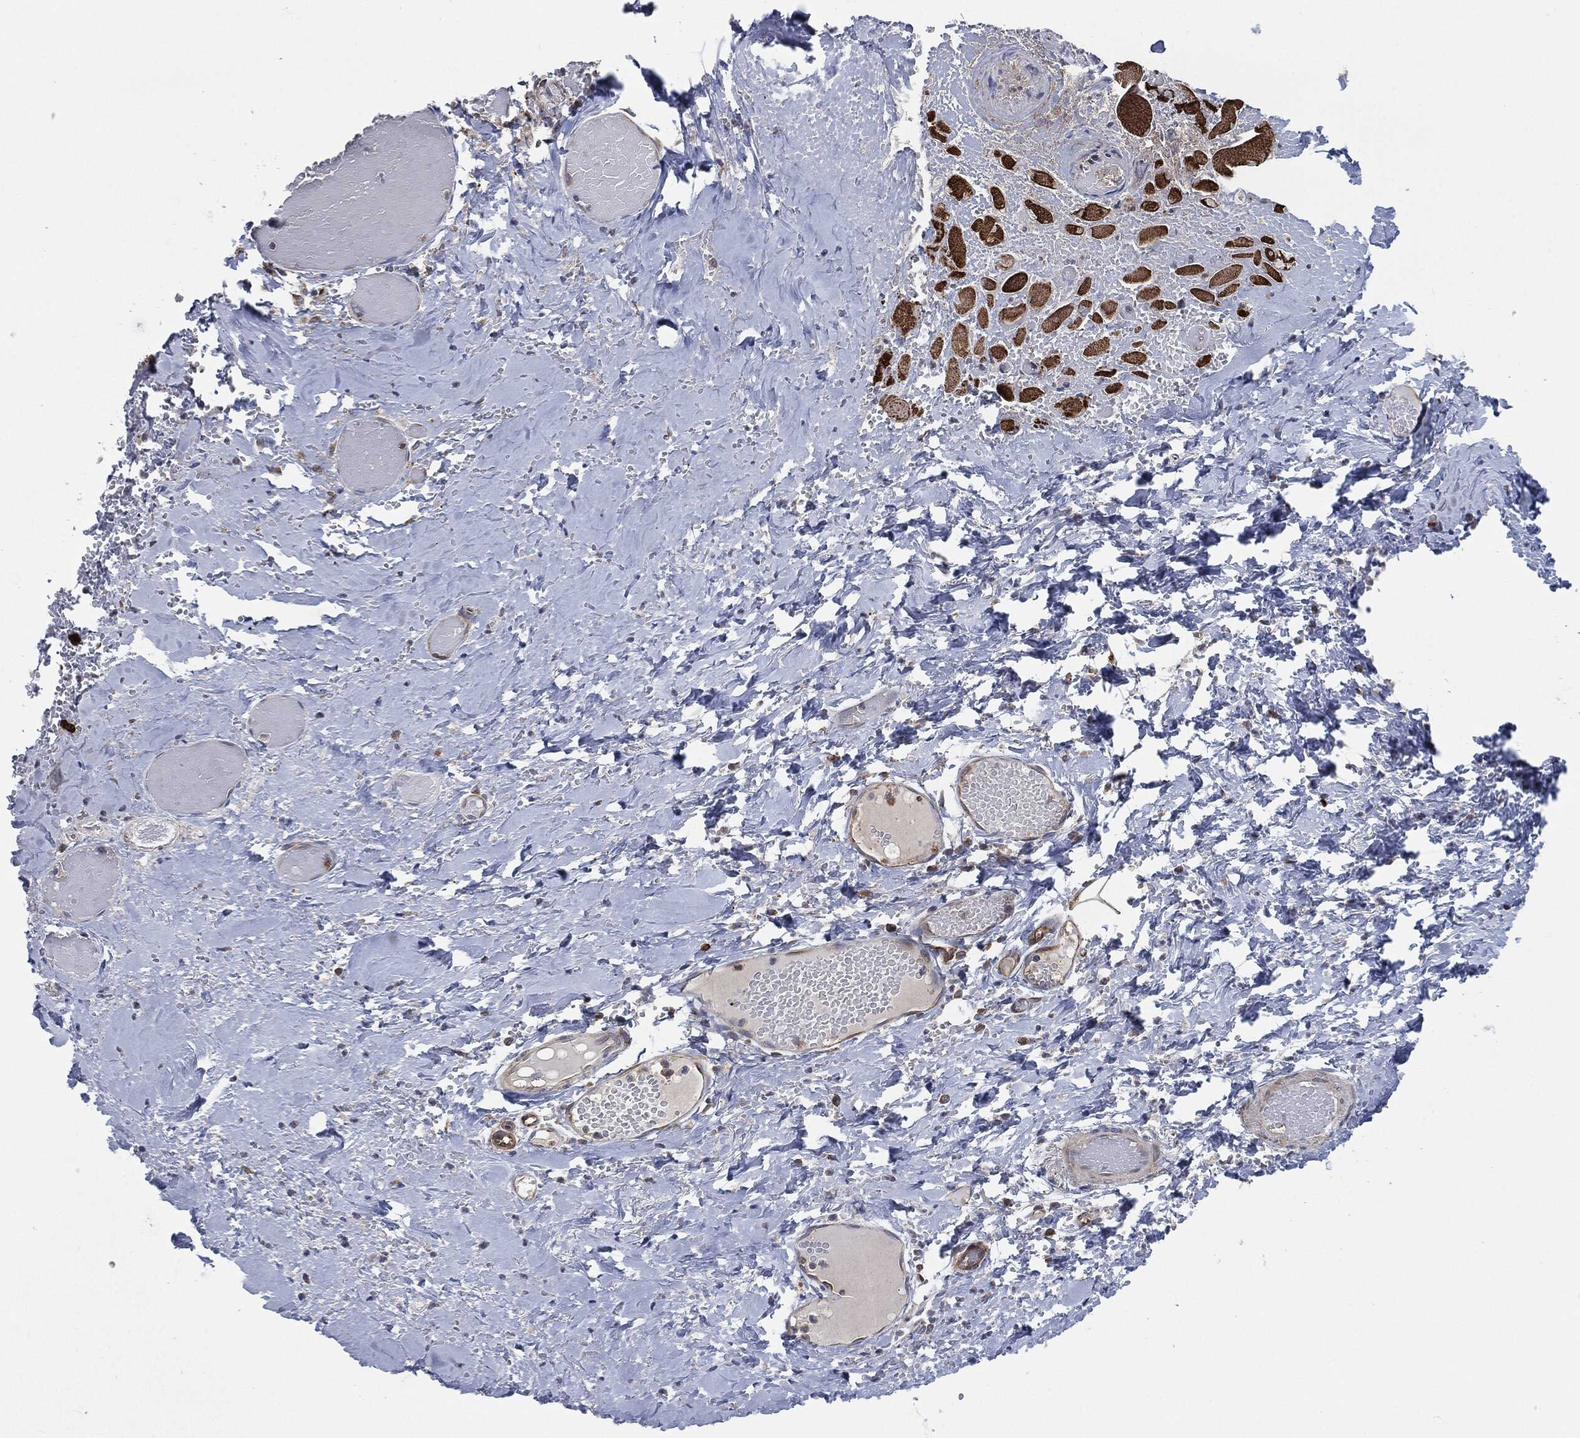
{"staining": {"intensity": "strong", "quantity": "25%-75%", "location": "cytoplasmic/membranous"}, "tissue": "skeletal muscle", "cell_type": "Myocytes", "image_type": "normal", "snomed": [{"axis": "morphology", "description": "Normal tissue, NOS"}, {"axis": "morphology", "description": "Malignant melanoma, Metastatic site"}, {"axis": "topography", "description": "Skeletal muscle"}], "caption": "Protein staining of unremarkable skeletal muscle demonstrates strong cytoplasmic/membranous positivity in about 25%-75% of myocytes.", "gene": "TMEM11", "patient": {"sex": "male", "age": 50}}